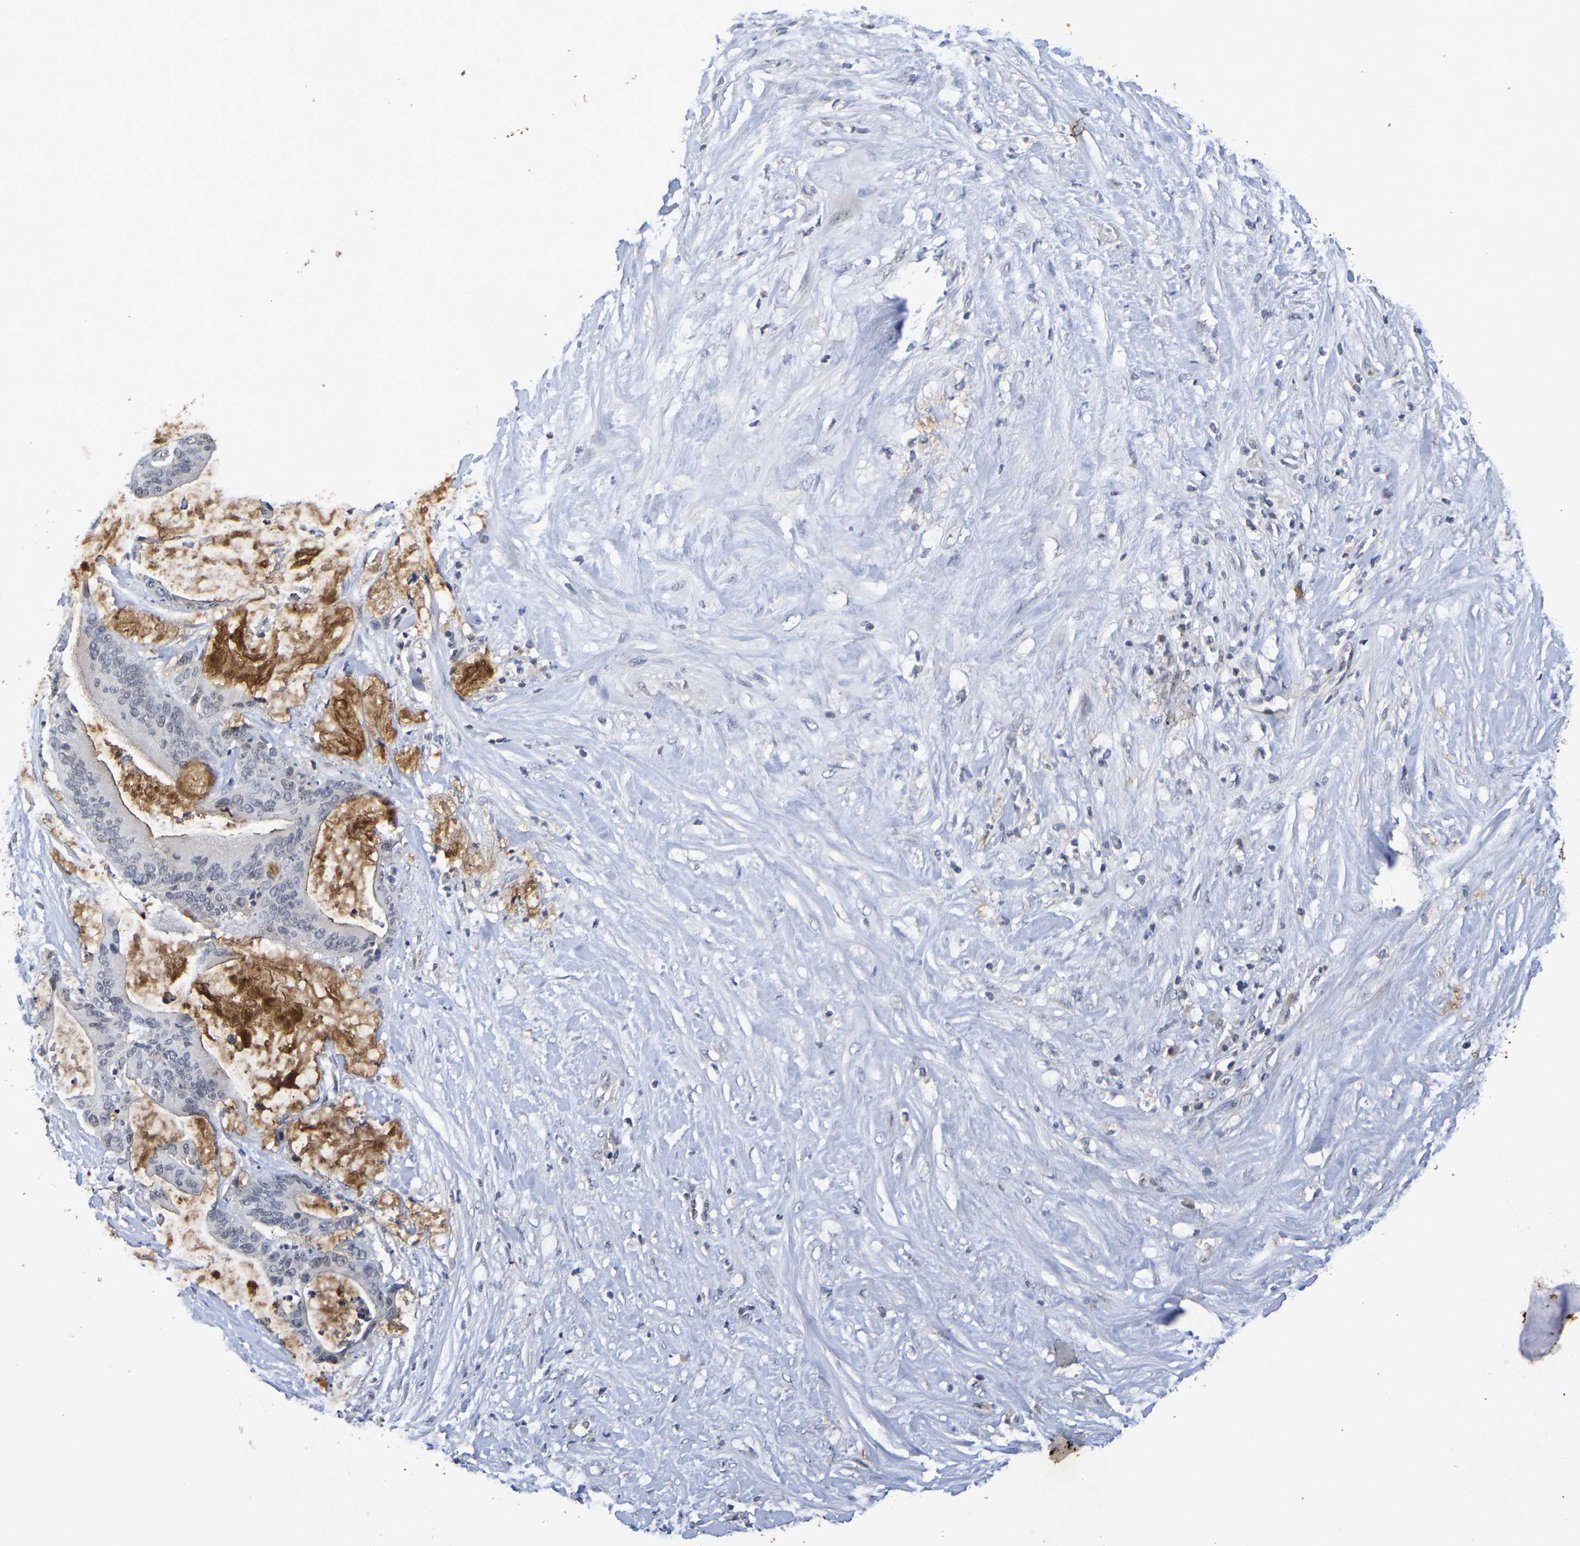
{"staining": {"intensity": "negative", "quantity": "none", "location": "none"}, "tissue": "liver cancer", "cell_type": "Tumor cells", "image_type": "cancer", "snomed": [{"axis": "morphology", "description": "Cholangiocarcinoma"}, {"axis": "topography", "description": "Liver"}], "caption": "Tumor cells show no significant protein staining in liver cholangiocarcinoma. (Brightfield microscopy of DAB immunohistochemistry (IHC) at high magnification).", "gene": "TERF2", "patient": {"sex": "female", "age": 73}}